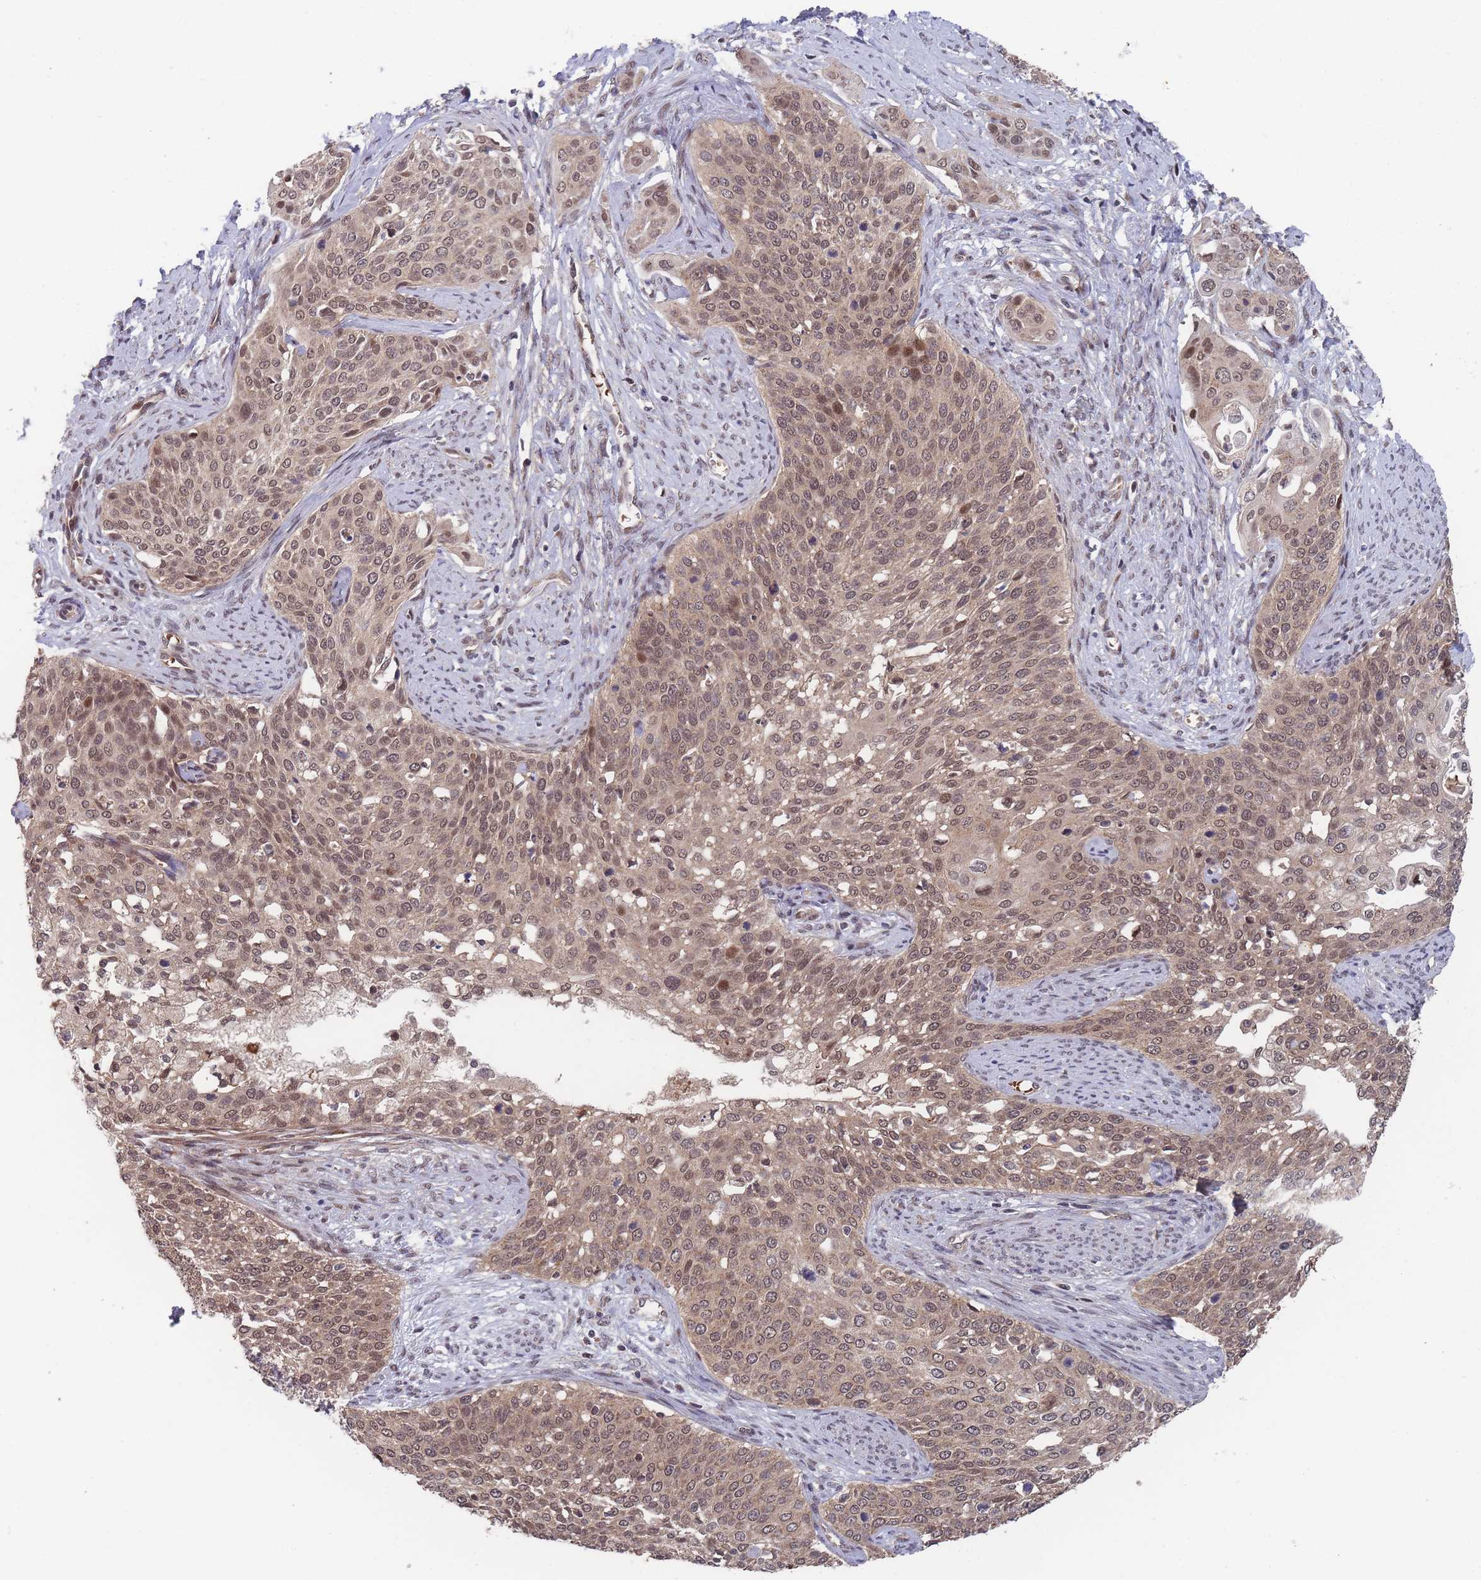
{"staining": {"intensity": "moderate", "quantity": ">75%", "location": "nuclear"}, "tissue": "cervical cancer", "cell_type": "Tumor cells", "image_type": "cancer", "snomed": [{"axis": "morphology", "description": "Squamous cell carcinoma, NOS"}, {"axis": "topography", "description": "Cervix"}], "caption": "Immunohistochemical staining of squamous cell carcinoma (cervical) shows moderate nuclear protein staining in about >75% of tumor cells.", "gene": "SF3B1", "patient": {"sex": "female", "age": 44}}